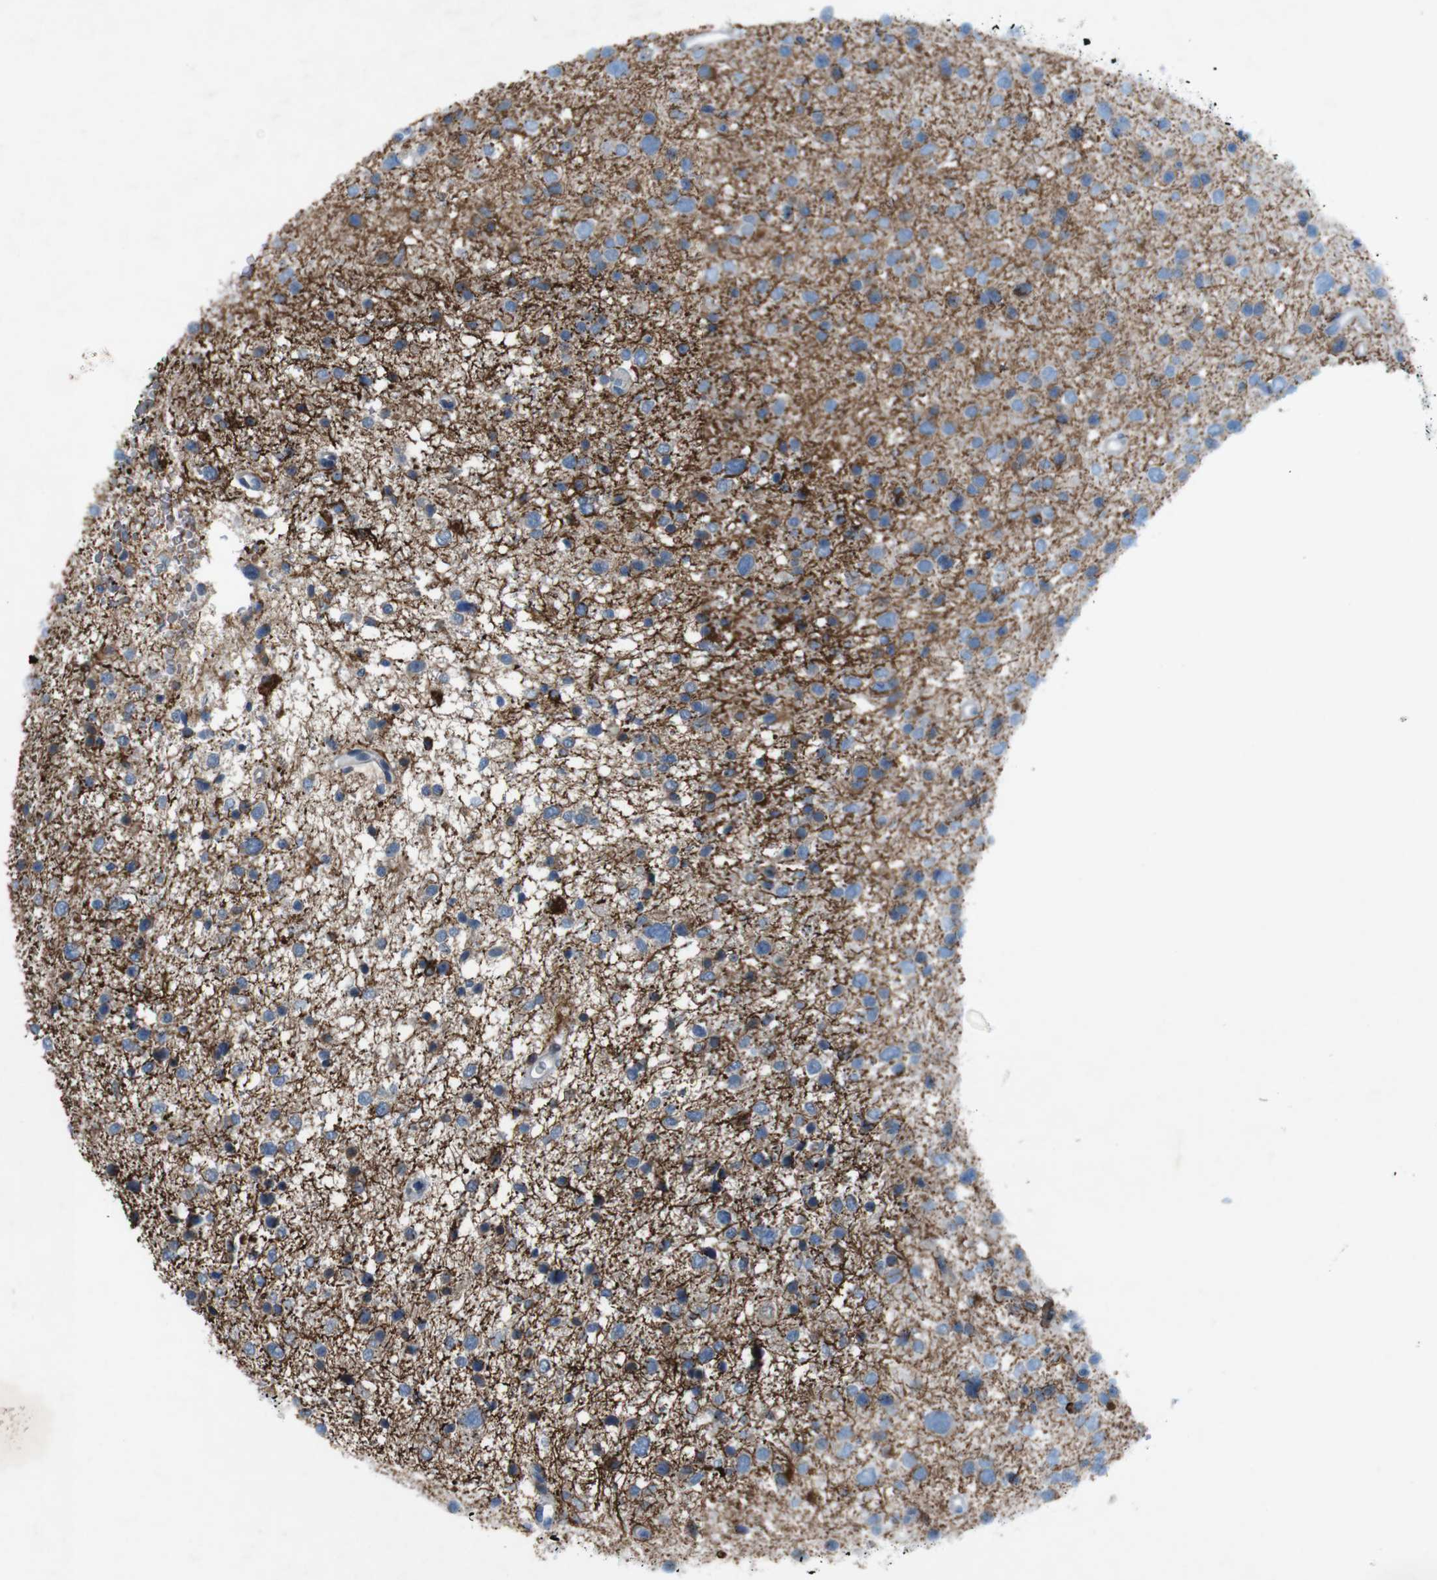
{"staining": {"intensity": "negative", "quantity": "none", "location": "none"}, "tissue": "glioma", "cell_type": "Tumor cells", "image_type": "cancer", "snomed": [{"axis": "morphology", "description": "Glioma, malignant, Low grade"}, {"axis": "topography", "description": "Brain"}], "caption": "IHC of human low-grade glioma (malignant) displays no positivity in tumor cells.", "gene": "MOGAT3", "patient": {"sex": "female", "age": 37}}